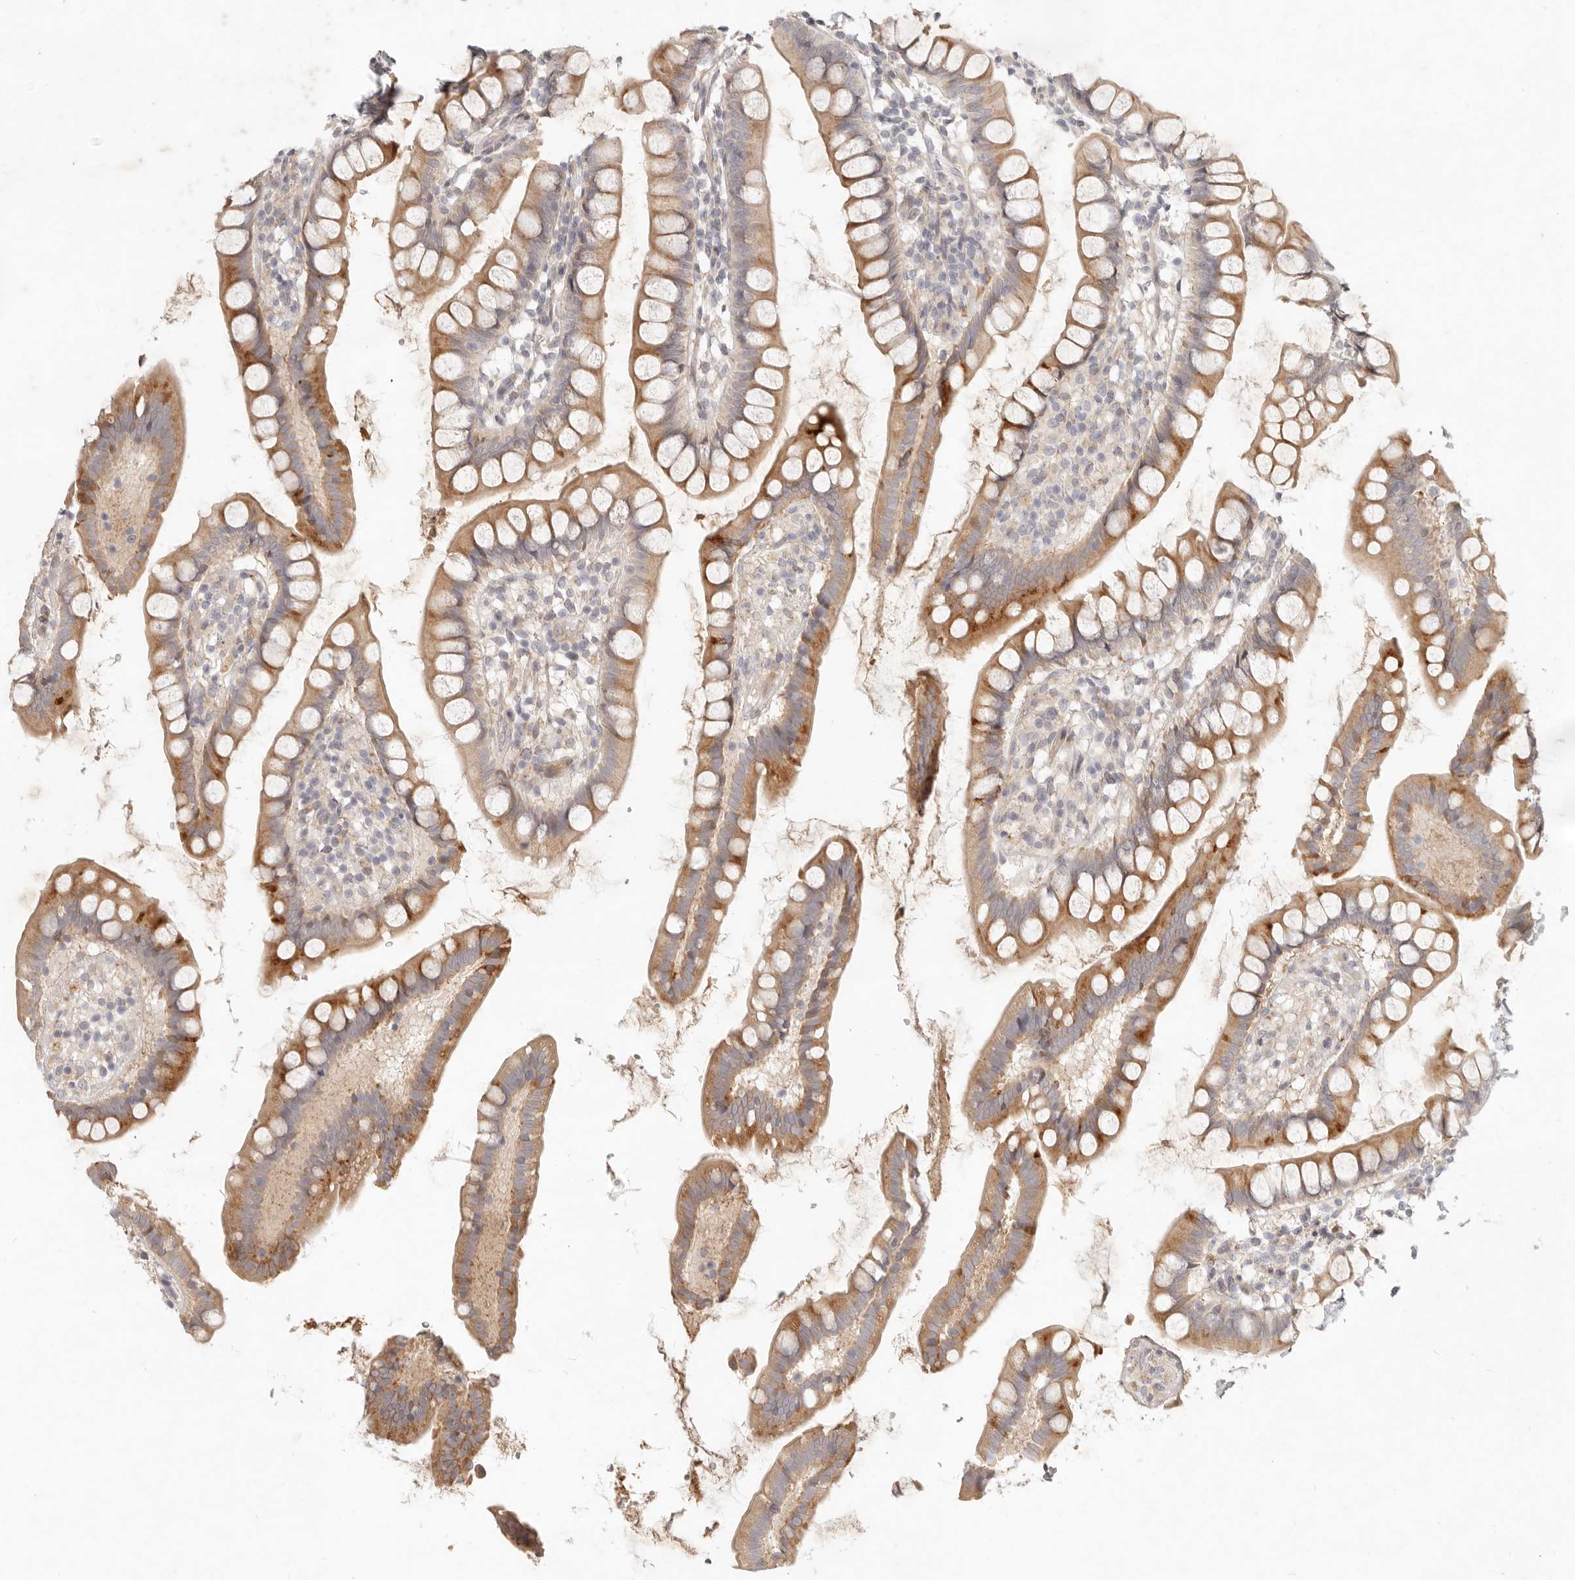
{"staining": {"intensity": "moderate", "quantity": ">75%", "location": "cytoplasmic/membranous"}, "tissue": "small intestine", "cell_type": "Glandular cells", "image_type": "normal", "snomed": [{"axis": "morphology", "description": "Normal tissue, NOS"}, {"axis": "topography", "description": "Small intestine"}], "caption": "Approximately >75% of glandular cells in normal human small intestine demonstrate moderate cytoplasmic/membranous protein expression as visualized by brown immunohistochemical staining.", "gene": "UBXN11", "patient": {"sex": "female", "age": 84}}